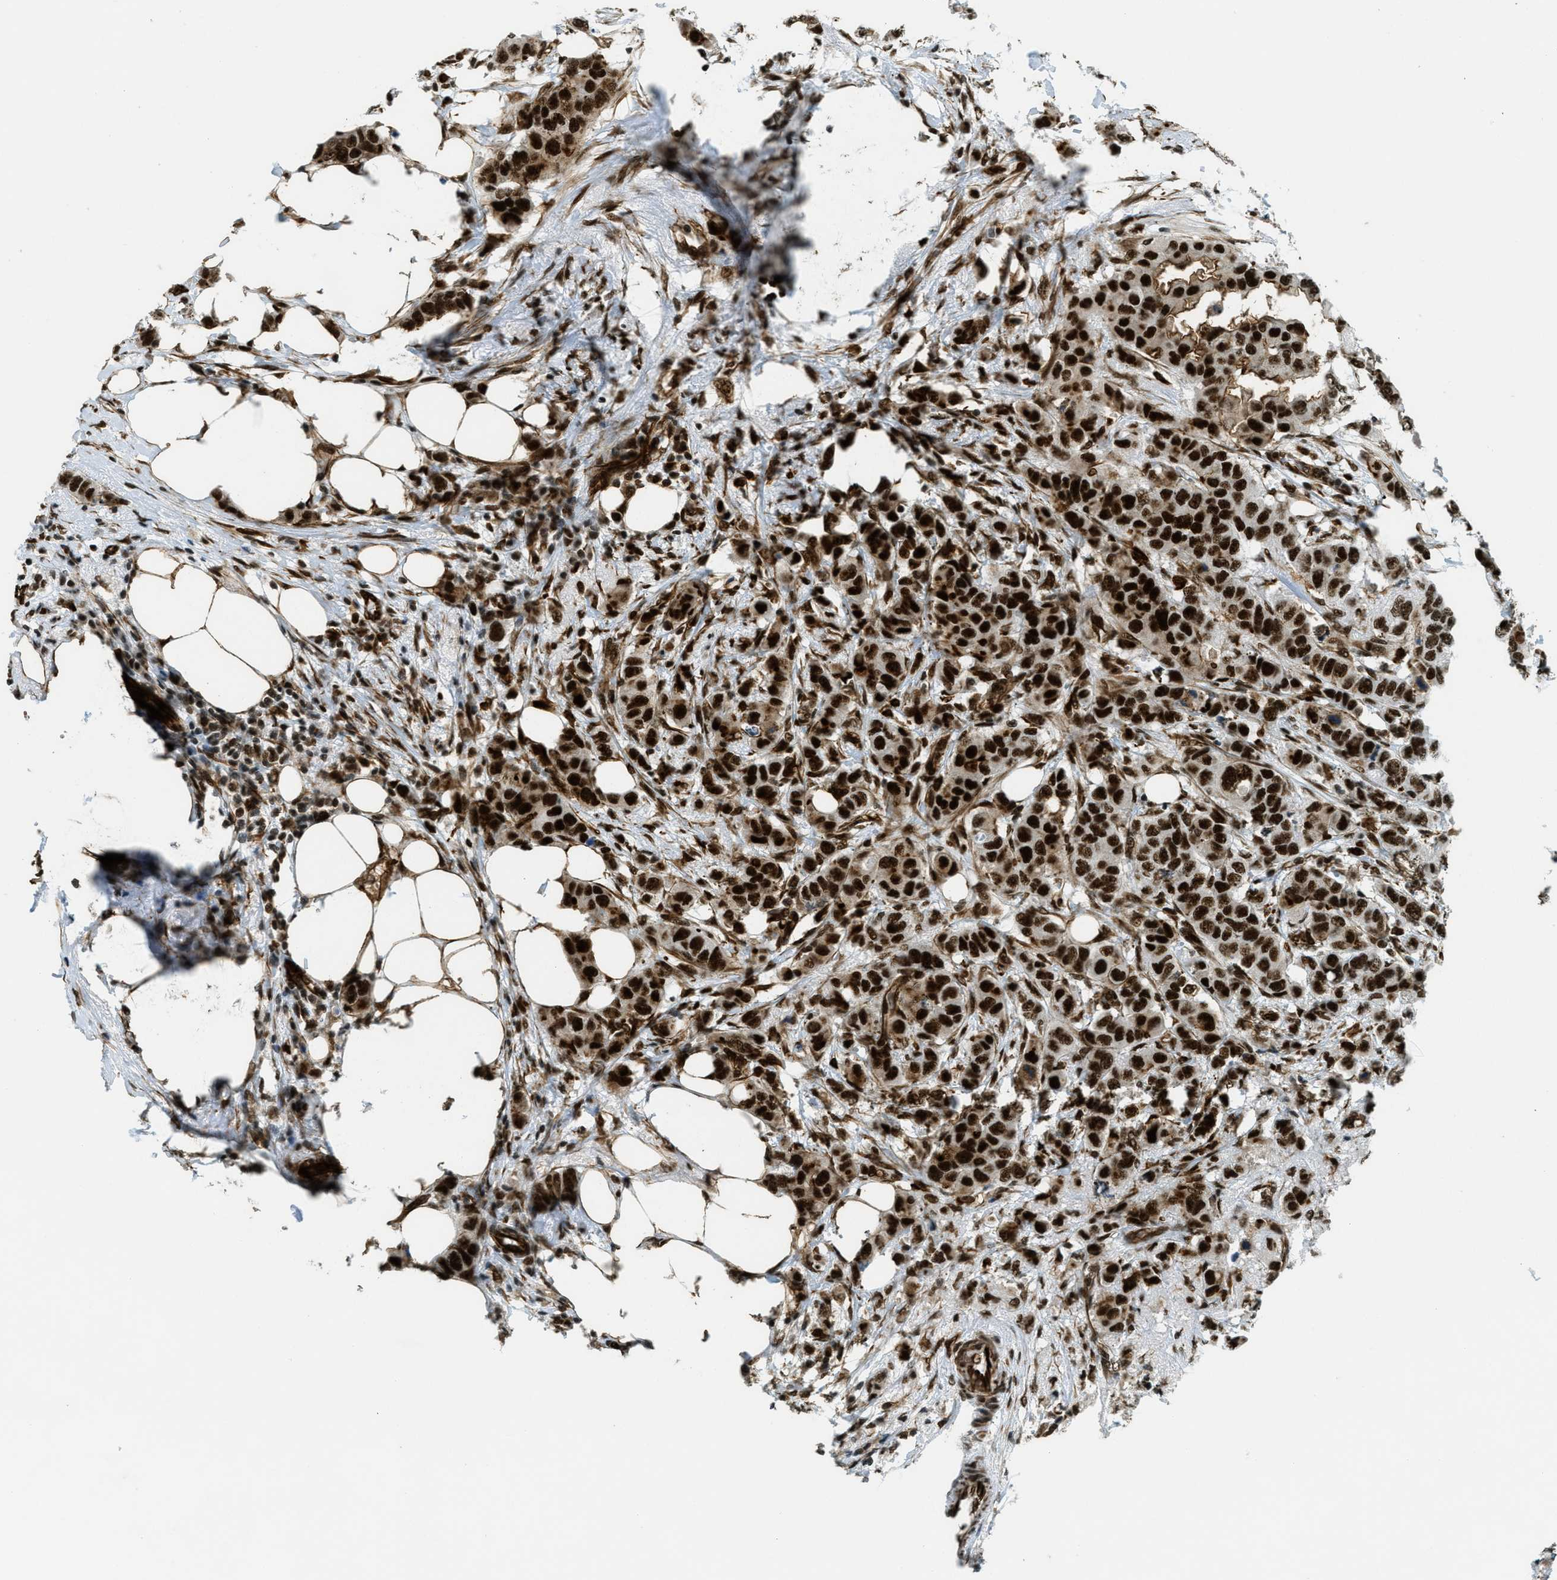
{"staining": {"intensity": "strong", "quantity": ">75%", "location": "nuclear"}, "tissue": "breast cancer", "cell_type": "Tumor cells", "image_type": "cancer", "snomed": [{"axis": "morphology", "description": "Duct carcinoma"}, {"axis": "topography", "description": "Breast"}], "caption": "Human breast invasive ductal carcinoma stained with a brown dye shows strong nuclear positive positivity in approximately >75% of tumor cells.", "gene": "ZFR", "patient": {"sex": "female", "age": 50}}